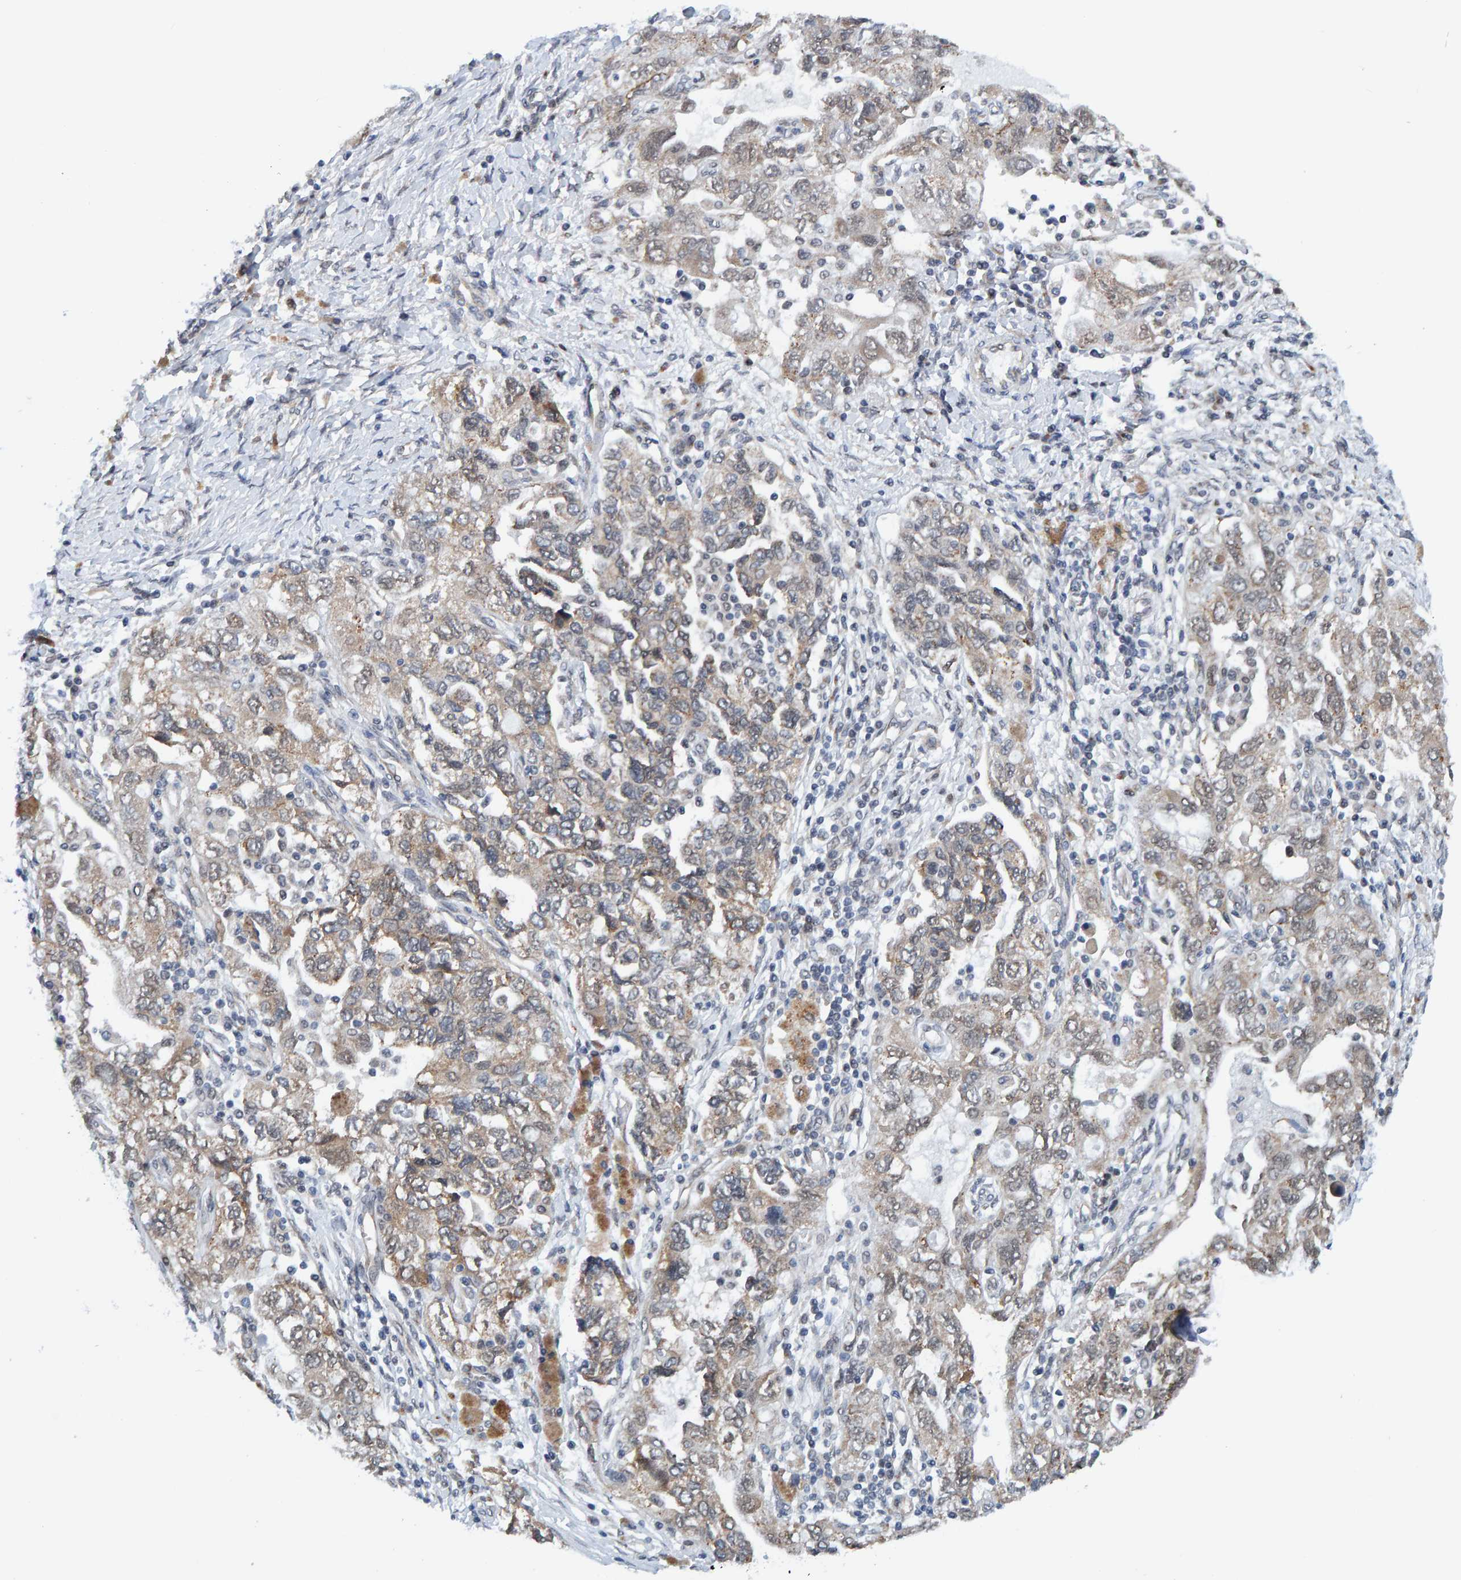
{"staining": {"intensity": "weak", "quantity": ">75%", "location": "cytoplasmic/membranous"}, "tissue": "ovarian cancer", "cell_type": "Tumor cells", "image_type": "cancer", "snomed": [{"axis": "morphology", "description": "Carcinoma, NOS"}, {"axis": "morphology", "description": "Cystadenocarcinoma, serous, NOS"}, {"axis": "topography", "description": "Ovary"}], "caption": "Ovarian cancer (carcinoma) stained with a protein marker demonstrates weak staining in tumor cells.", "gene": "SCRN2", "patient": {"sex": "female", "age": 69}}